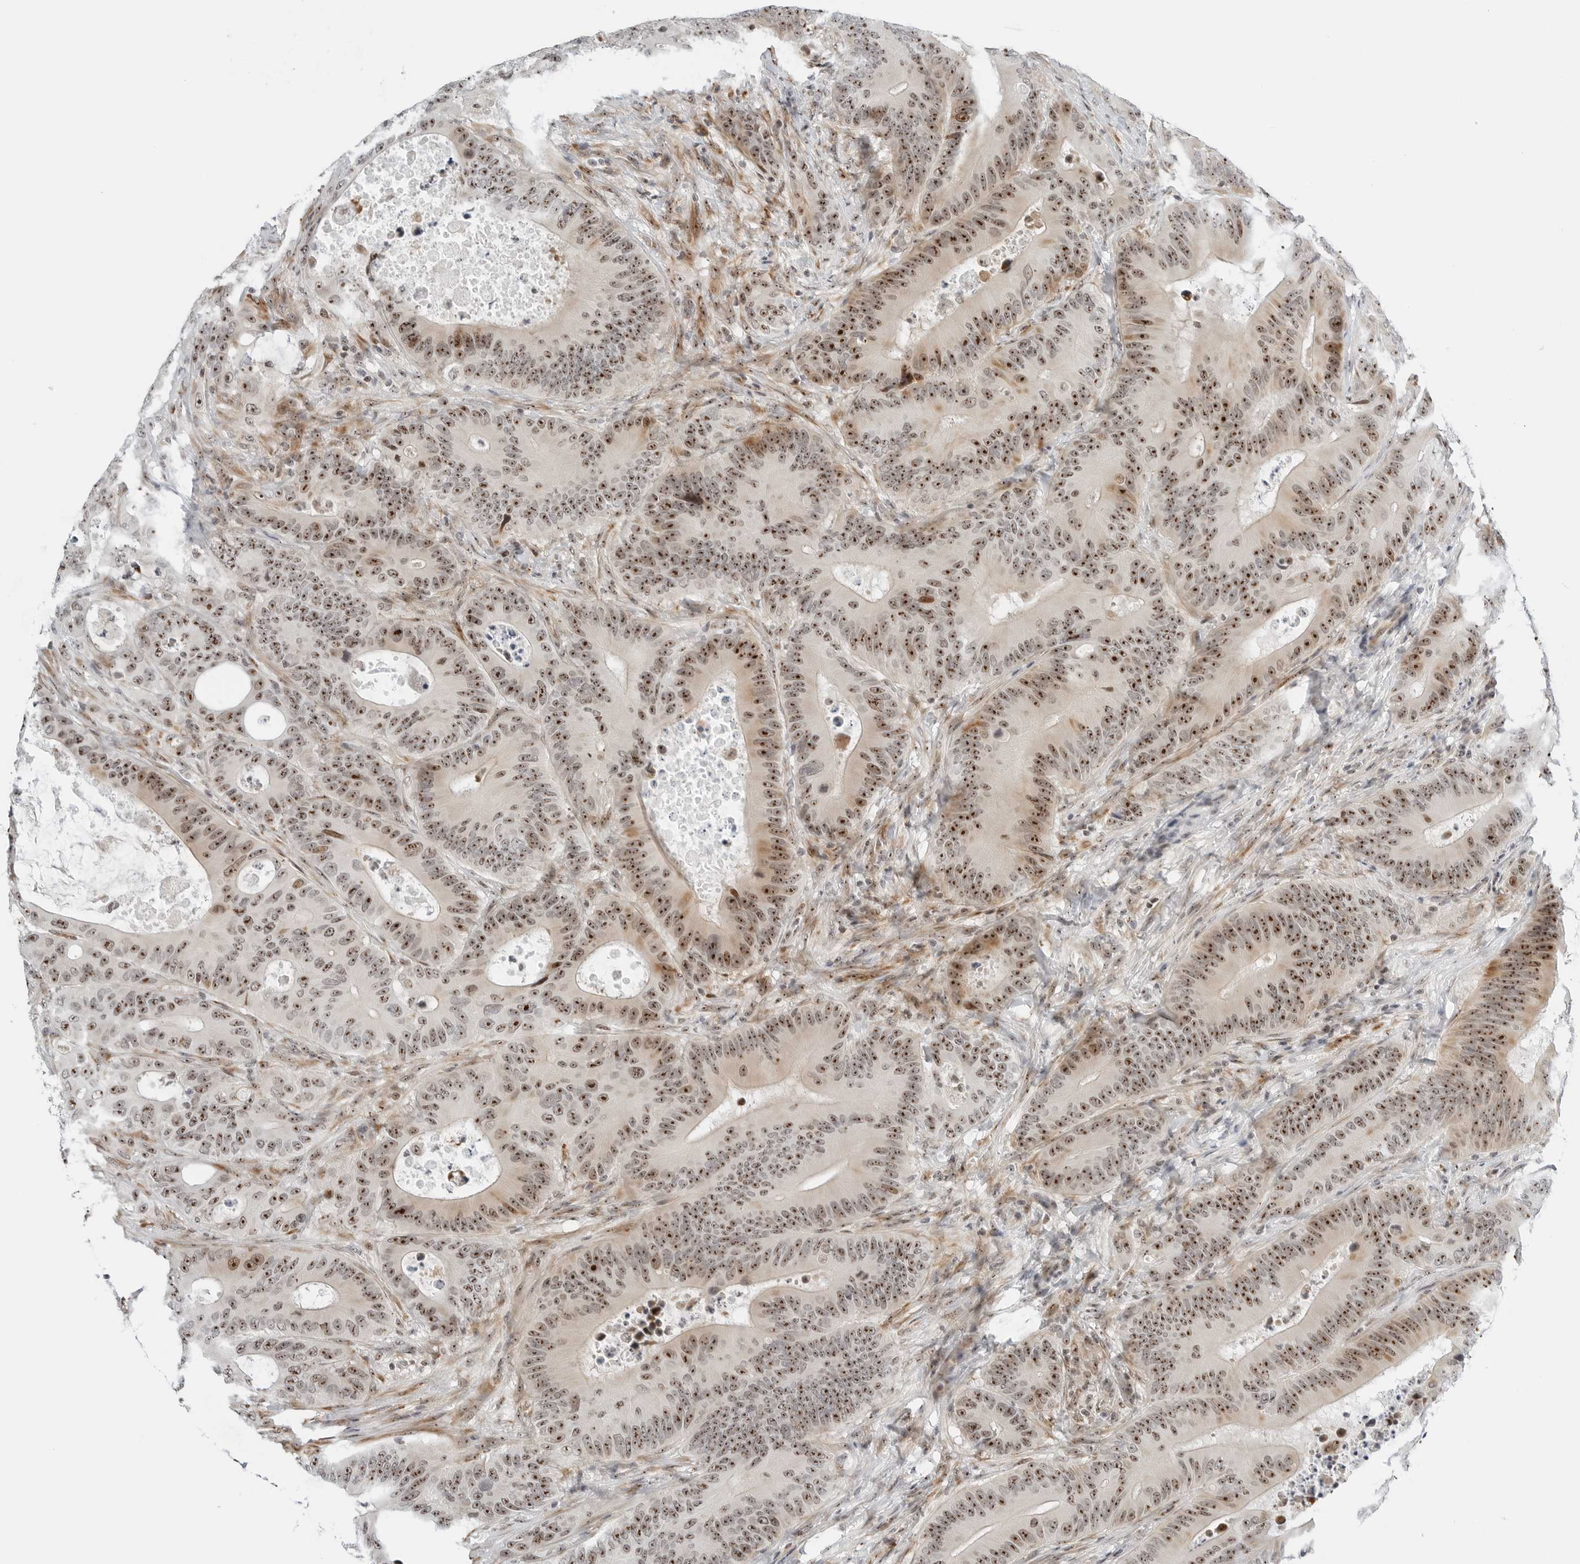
{"staining": {"intensity": "strong", "quantity": "25%-75%", "location": "cytoplasmic/membranous,nuclear"}, "tissue": "colorectal cancer", "cell_type": "Tumor cells", "image_type": "cancer", "snomed": [{"axis": "morphology", "description": "Adenocarcinoma, NOS"}, {"axis": "topography", "description": "Colon"}], "caption": "DAB (3,3'-diaminobenzidine) immunohistochemical staining of adenocarcinoma (colorectal) displays strong cytoplasmic/membranous and nuclear protein expression in approximately 25%-75% of tumor cells. The staining is performed using DAB (3,3'-diaminobenzidine) brown chromogen to label protein expression. The nuclei are counter-stained blue using hematoxylin.", "gene": "RIMKLA", "patient": {"sex": "male", "age": 83}}